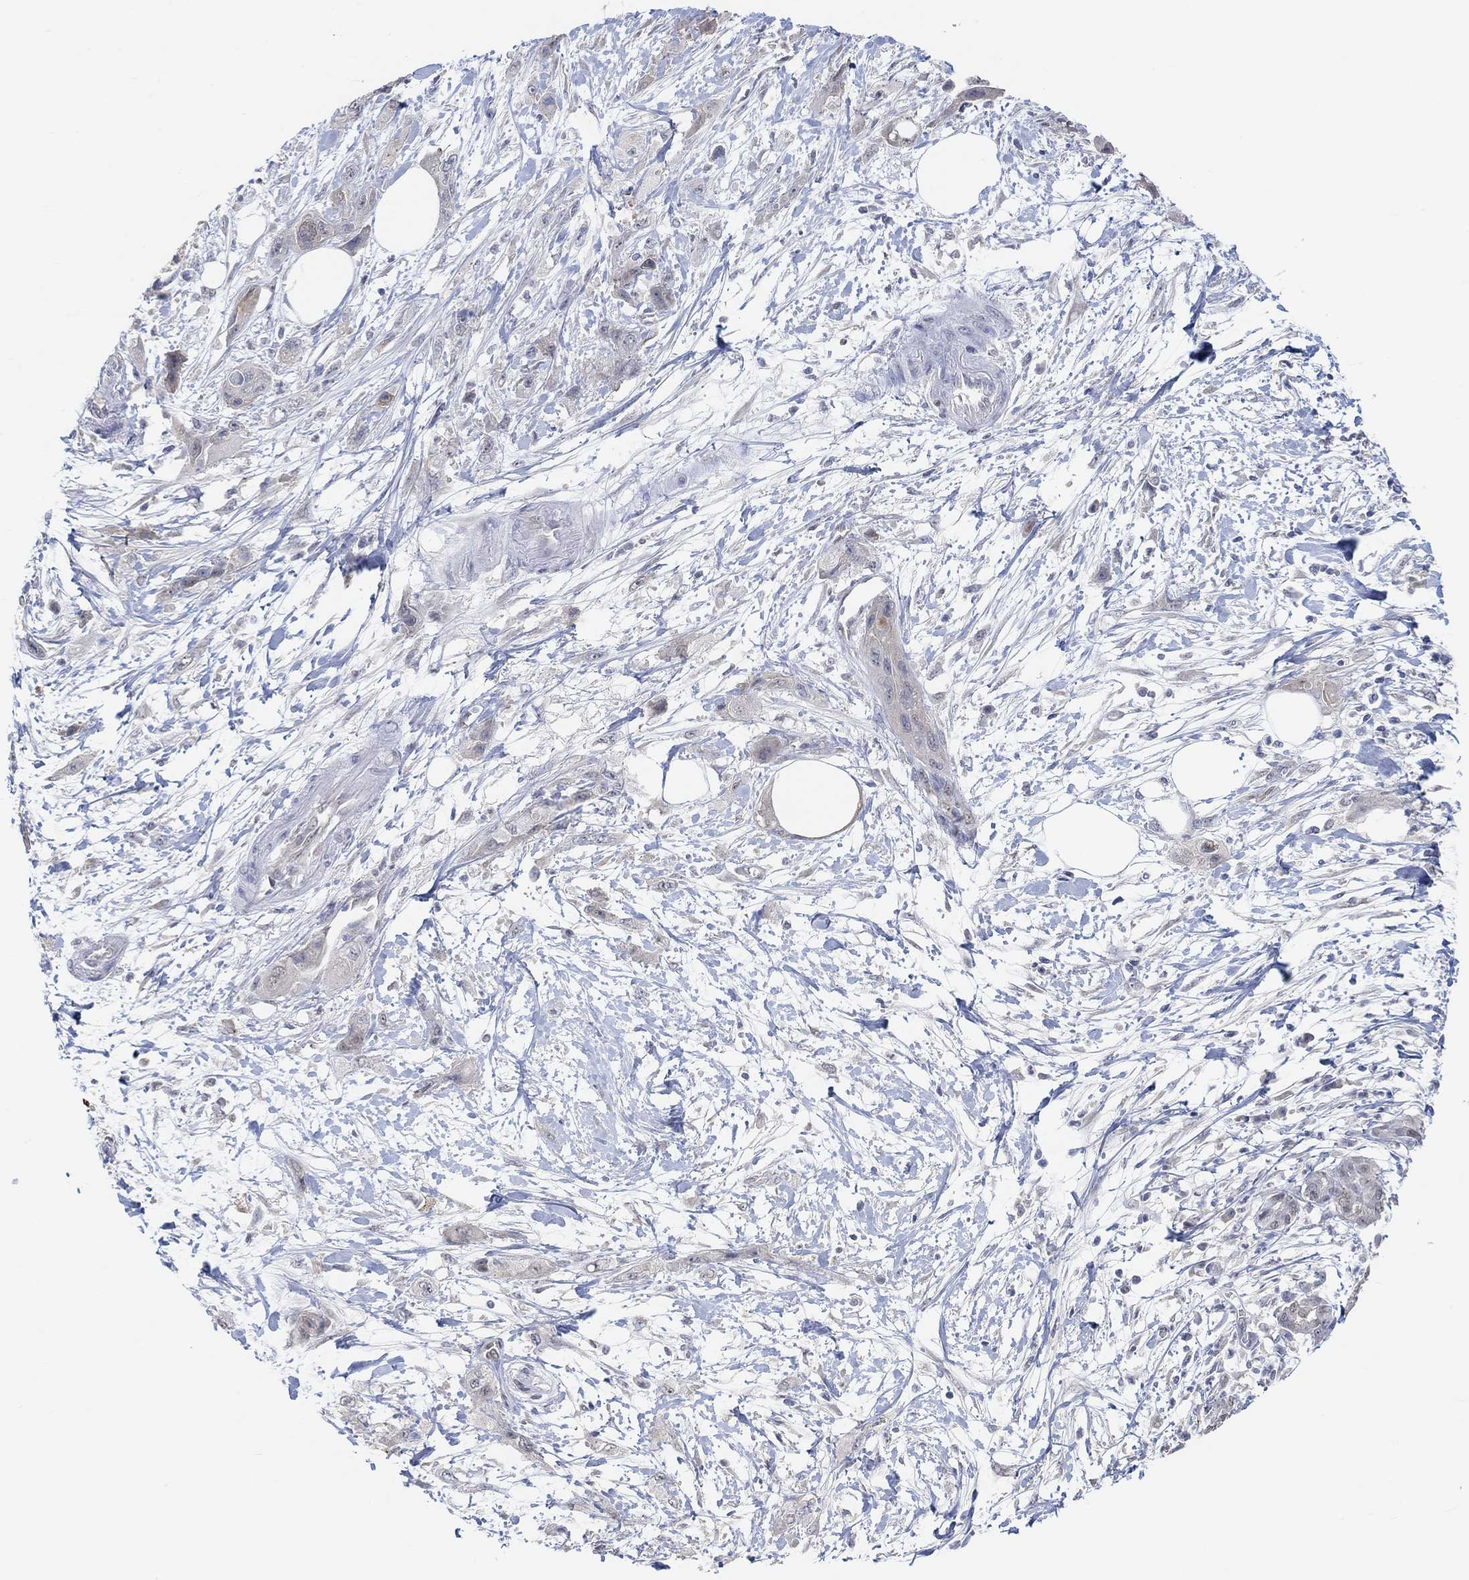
{"staining": {"intensity": "negative", "quantity": "none", "location": "none"}, "tissue": "pancreatic cancer", "cell_type": "Tumor cells", "image_type": "cancer", "snomed": [{"axis": "morphology", "description": "Adenocarcinoma, NOS"}, {"axis": "topography", "description": "Pancreas"}], "caption": "An image of pancreatic cancer (adenocarcinoma) stained for a protein shows no brown staining in tumor cells. (Brightfield microscopy of DAB (3,3'-diaminobenzidine) immunohistochemistry (IHC) at high magnification).", "gene": "MUC1", "patient": {"sex": "male", "age": 72}}